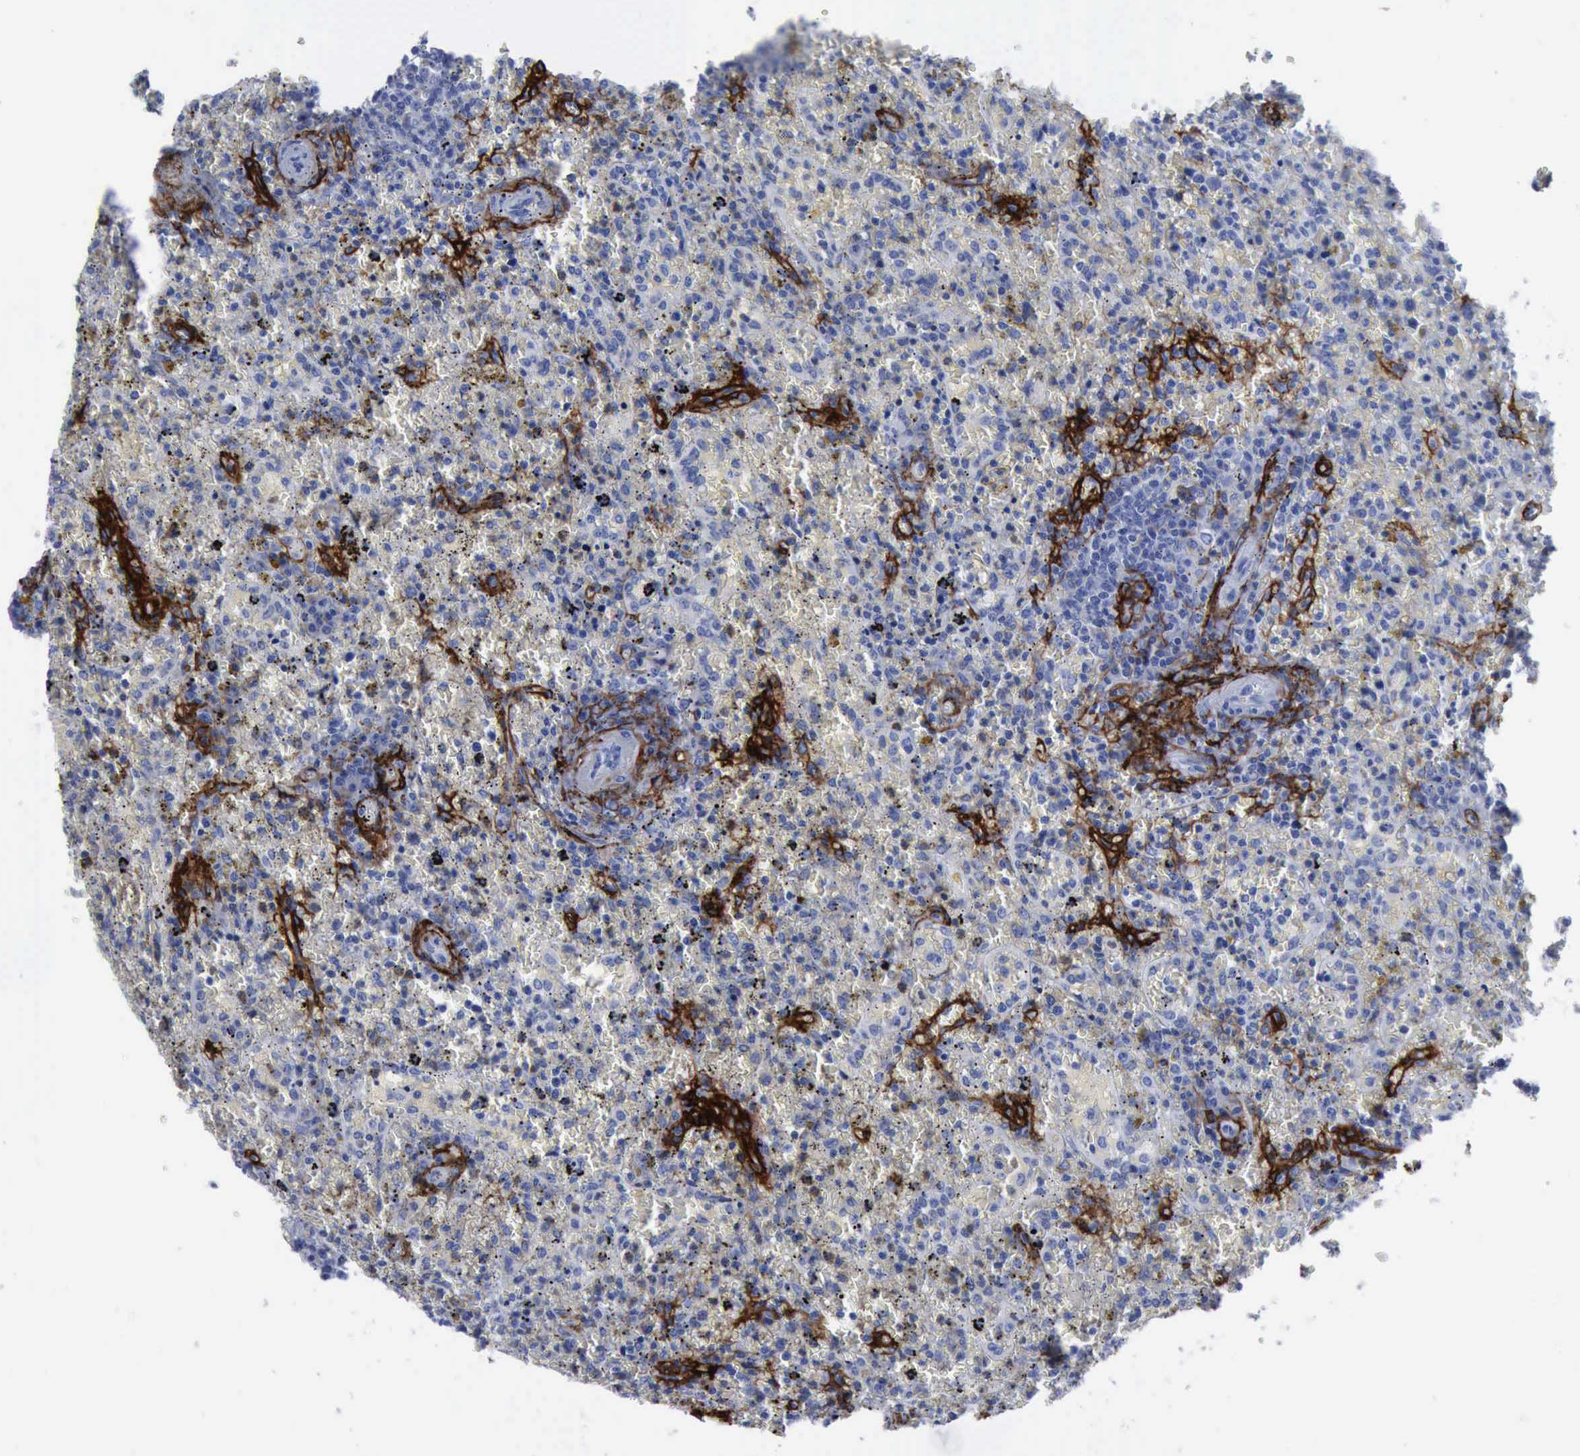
{"staining": {"intensity": "negative", "quantity": "none", "location": "none"}, "tissue": "lymphoma", "cell_type": "Tumor cells", "image_type": "cancer", "snomed": [{"axis": "morphology", "description": "Malignant lymphoma, non-Hodgkin's type, High grade"}, {"axis": "topography", "description": "Spleen"}, {"axis": "topography", "description": "Lymph node"}], "caption": "Immunohistochemistry photomicrograph of human malignant lymphoma, non-Hodgkin's type (high-grade) stained for a protein (brown), which shows no positivity in tumor cells.", "gene": "NGFR", "patient": {"sex": "female", "age": 70}}